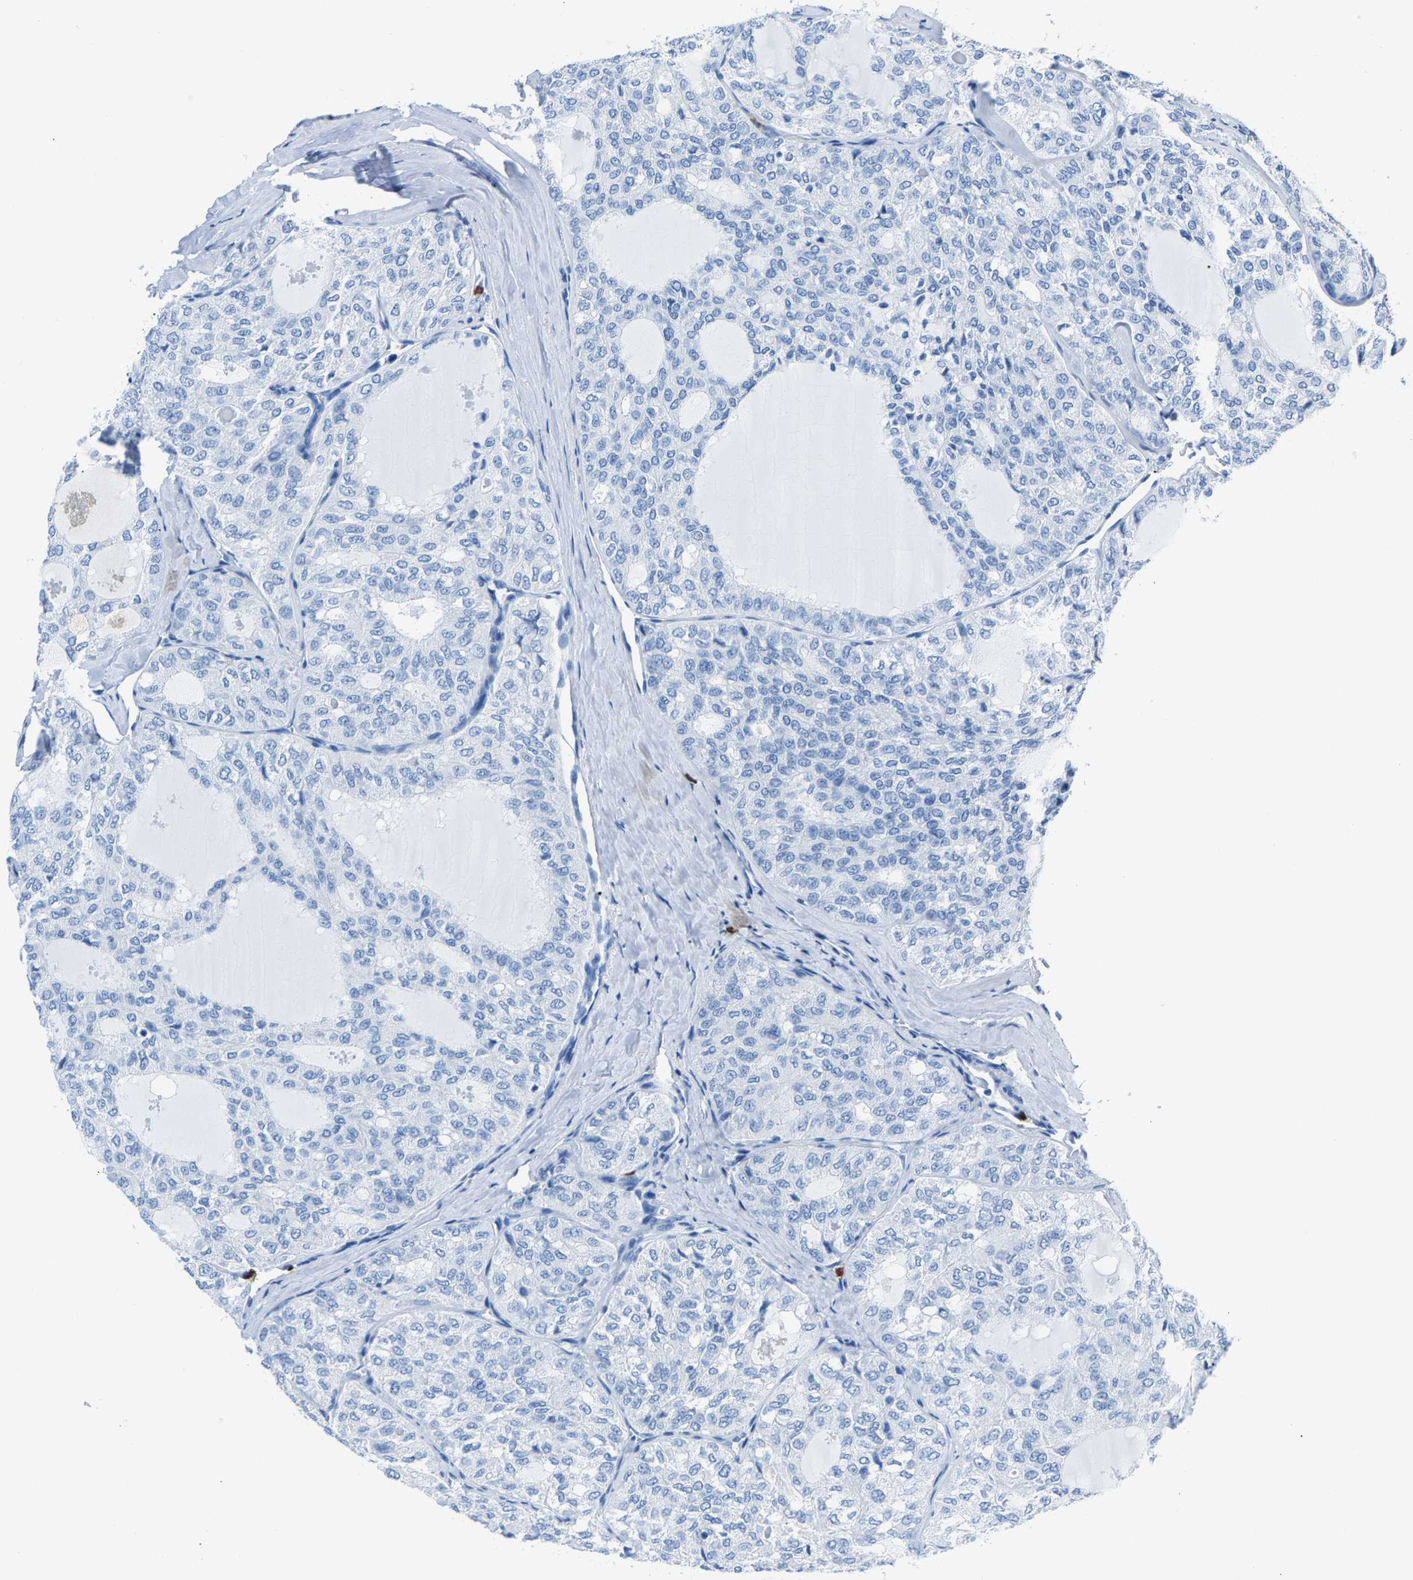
{"staining": {"intensity": "negative", "quantity": "none", "location": "none"}, "tissue": "thyroid cancer", "cell_type": "Tumor cells", "image_type": "cancer", "snomed": [{"axis": "morphology", "description": "Follicular adenoma carcinoma, NOS"}, {"axis": "topography", "description": "Thyroid gland"}], "caption": "Tumor cells are negative for brown protein staining in follicular adenoma carcinoma (thyroid).", "gene": "S100P", "patient": {"sex": "male", "age": 75}}